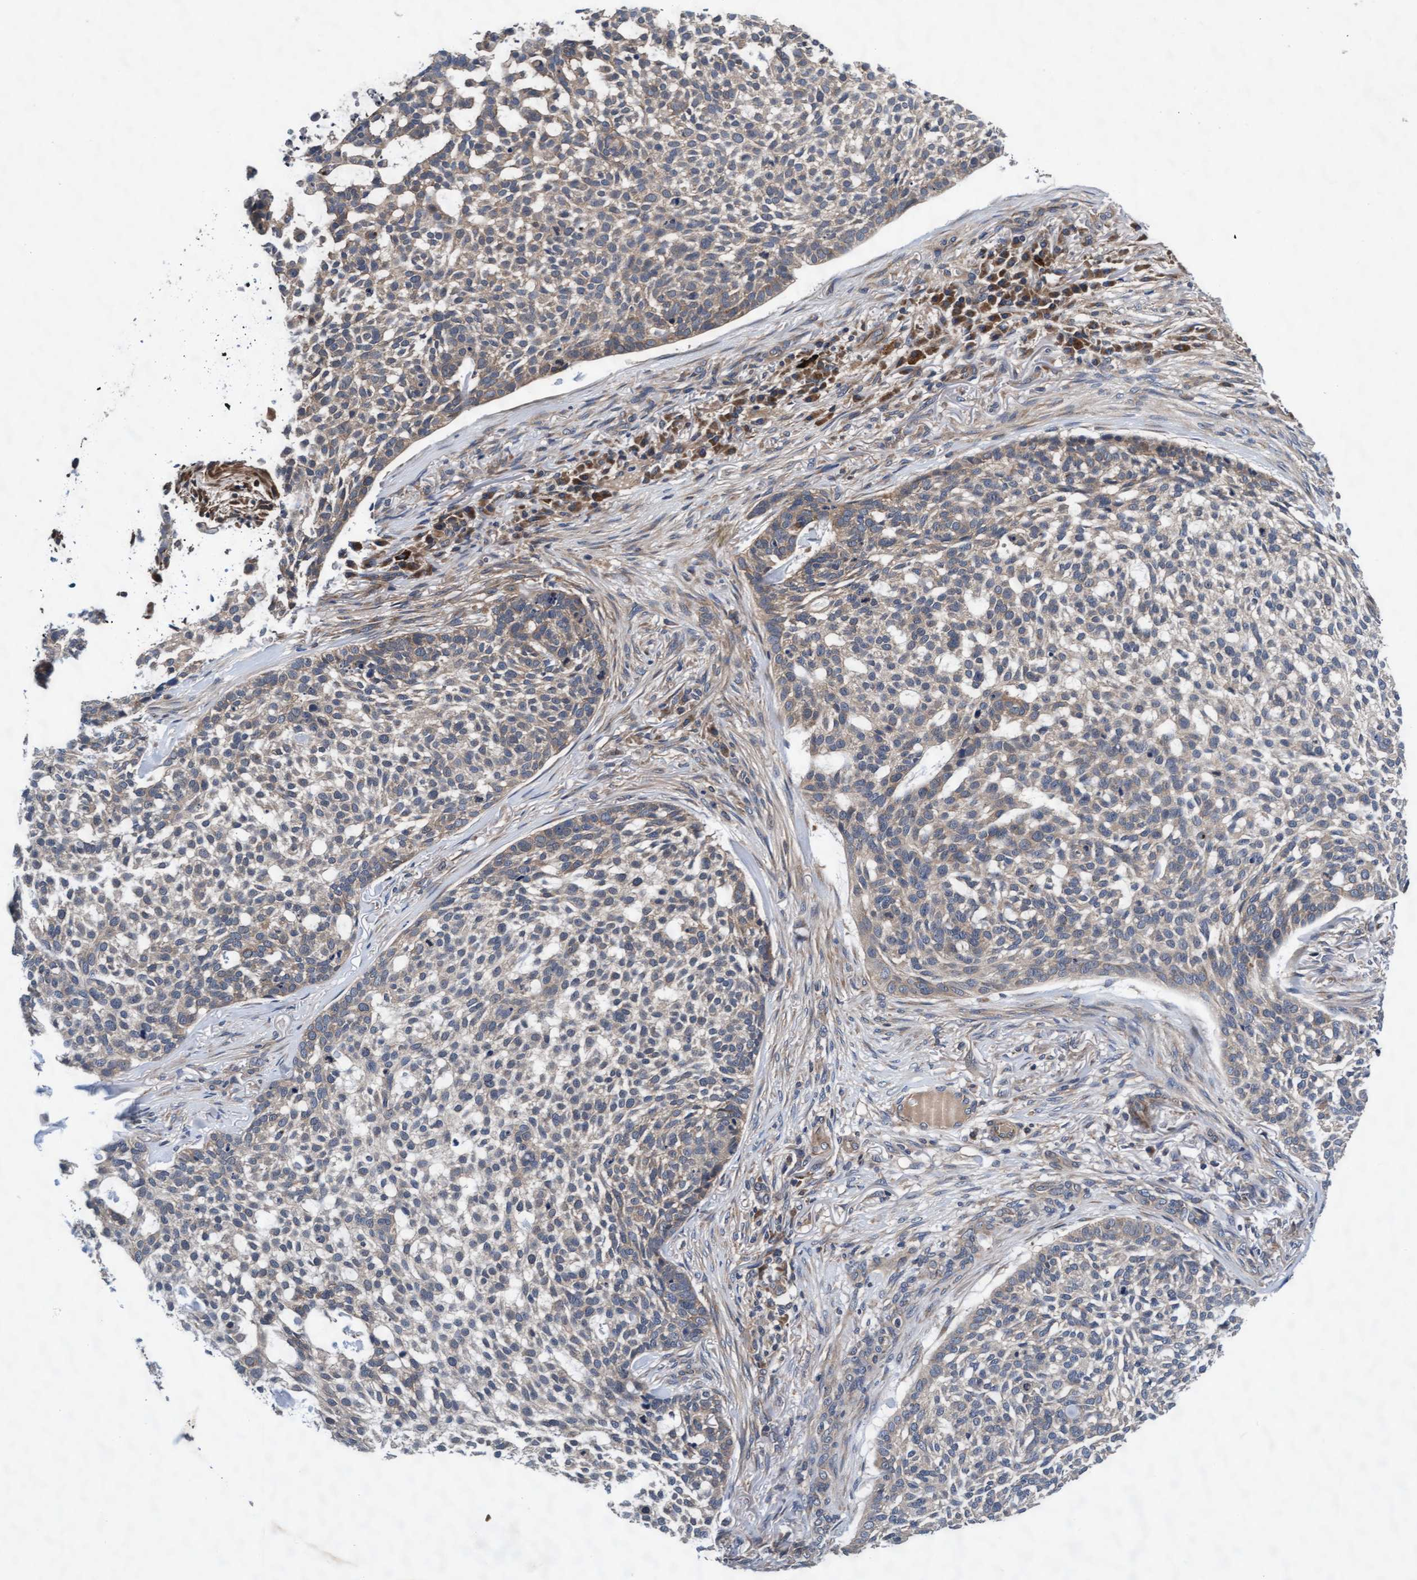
{"staining": {"intensity": "weak", "quantity": "<25%", "location": "cytoplasmic/membranous"}, "tissue": "skin cancer", "cell_type": "Tumor cells", "image_type": "cancer", "snomed": [{"axis": "morphology", "description": "Basal cell carcinoma"}, {"axis": "topography", "description": "Skin"}], "caption": "Basal cell carcinoma (skin) was stained to show a protein in brown. There is no significant expression in tumor cells.", "gene": "EFCAB13", "patient": {"sex": "female", "age": 64}}